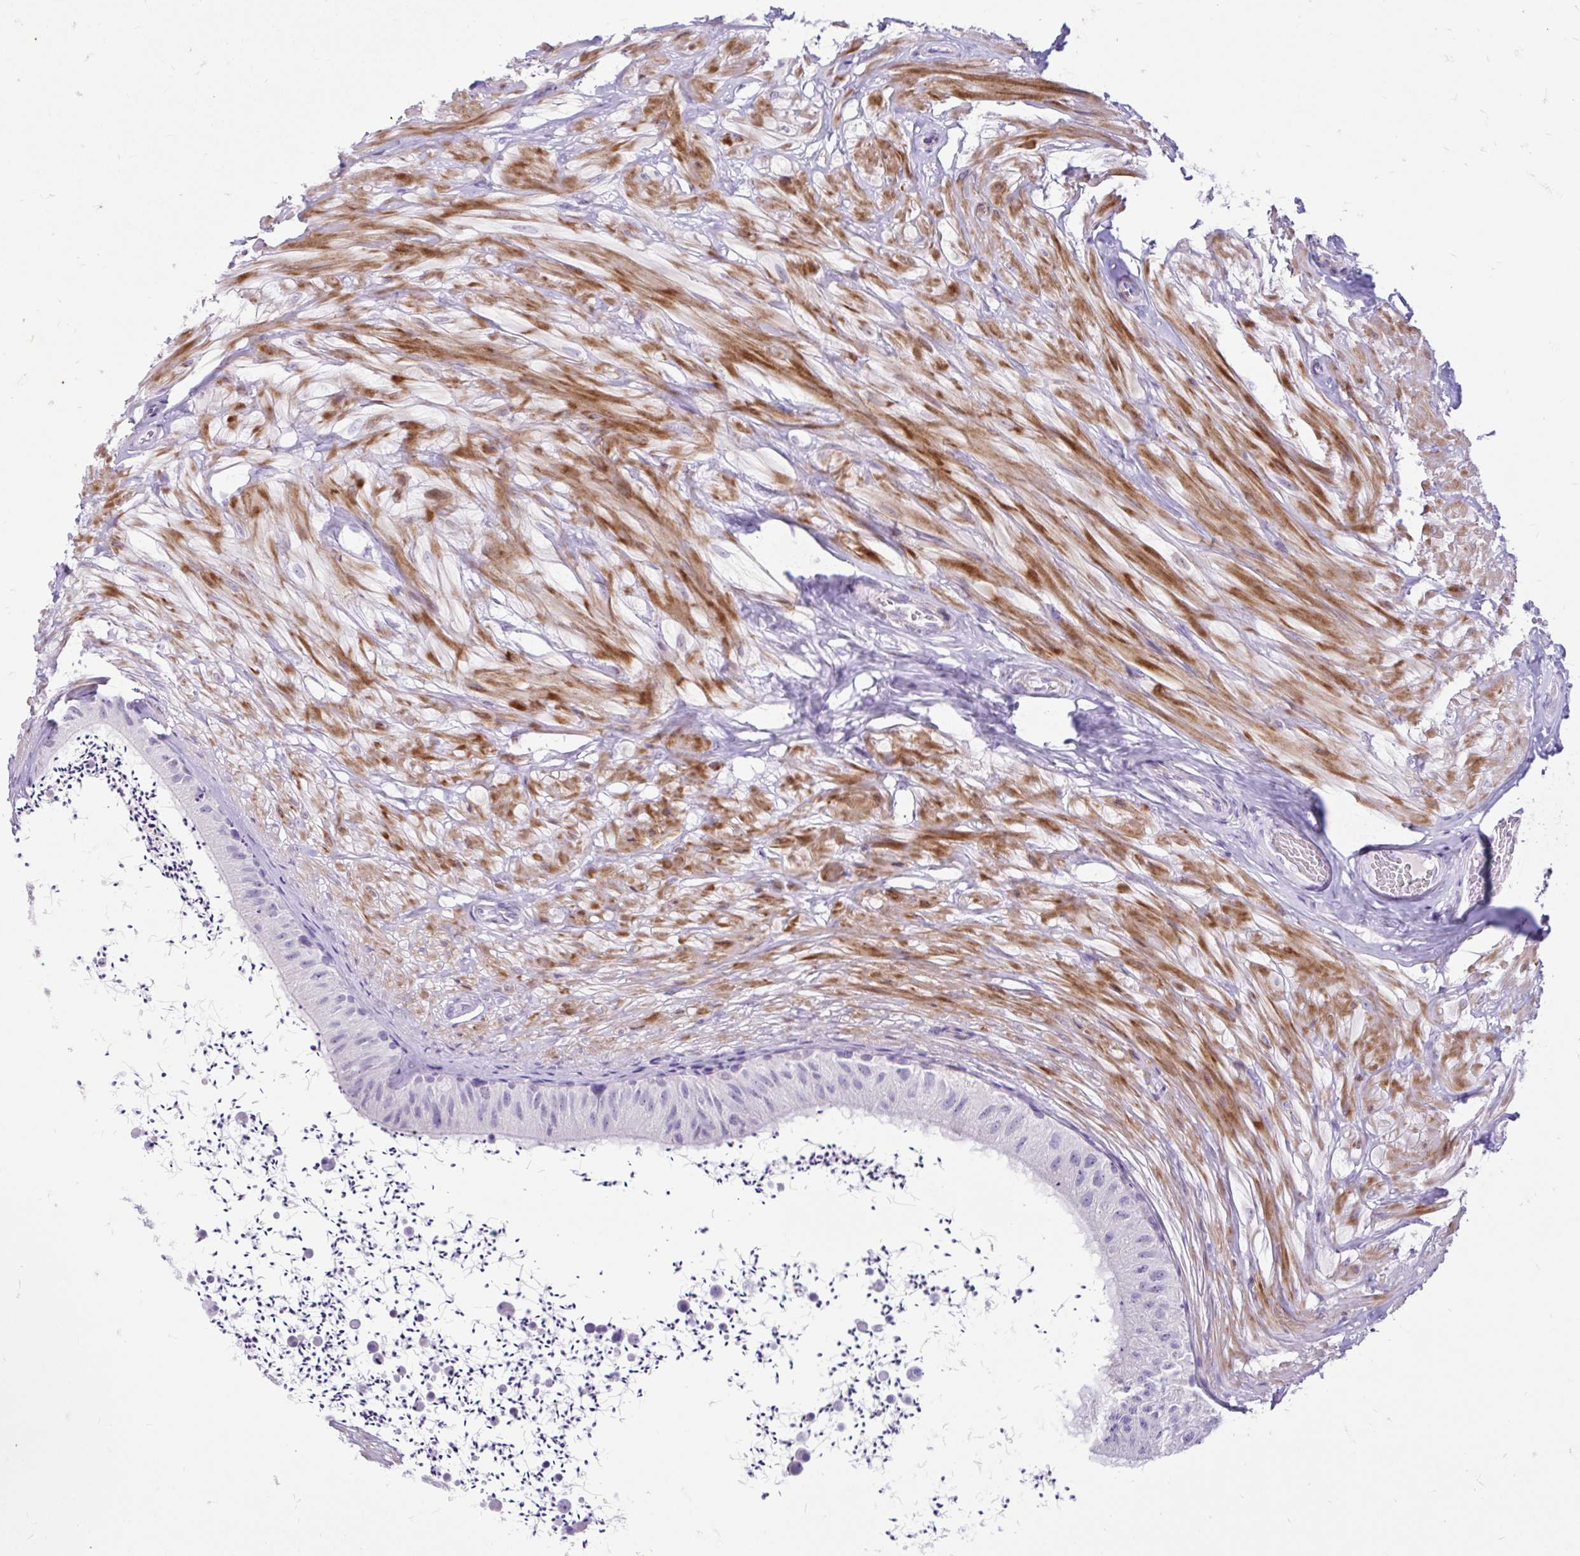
{"staining": {"intensity": "negative", "quantity": "none", "location": "none"}, "tissue": "epididymis", "cell_type": "Glandular cells", "image_type": "normal", "snomed": [{"axis": "morphology", "description": "Normal tissue, NOS"}, {"axis": "topography", "description": "Epididymis"}, {"axis": "topography", "description": "Peripheral nerve tissue"}], "caption": "The image exhibits no staining of glandular cells in benign epididymis. (Stains: DAB (3,3'-diaminobenzidine) IHC with hematoxylin counter stain, Microscopy: brightfield microscopy at high magnification).", "gene": "NHLH2", "patient": {"sex": "male", "age": 32}}